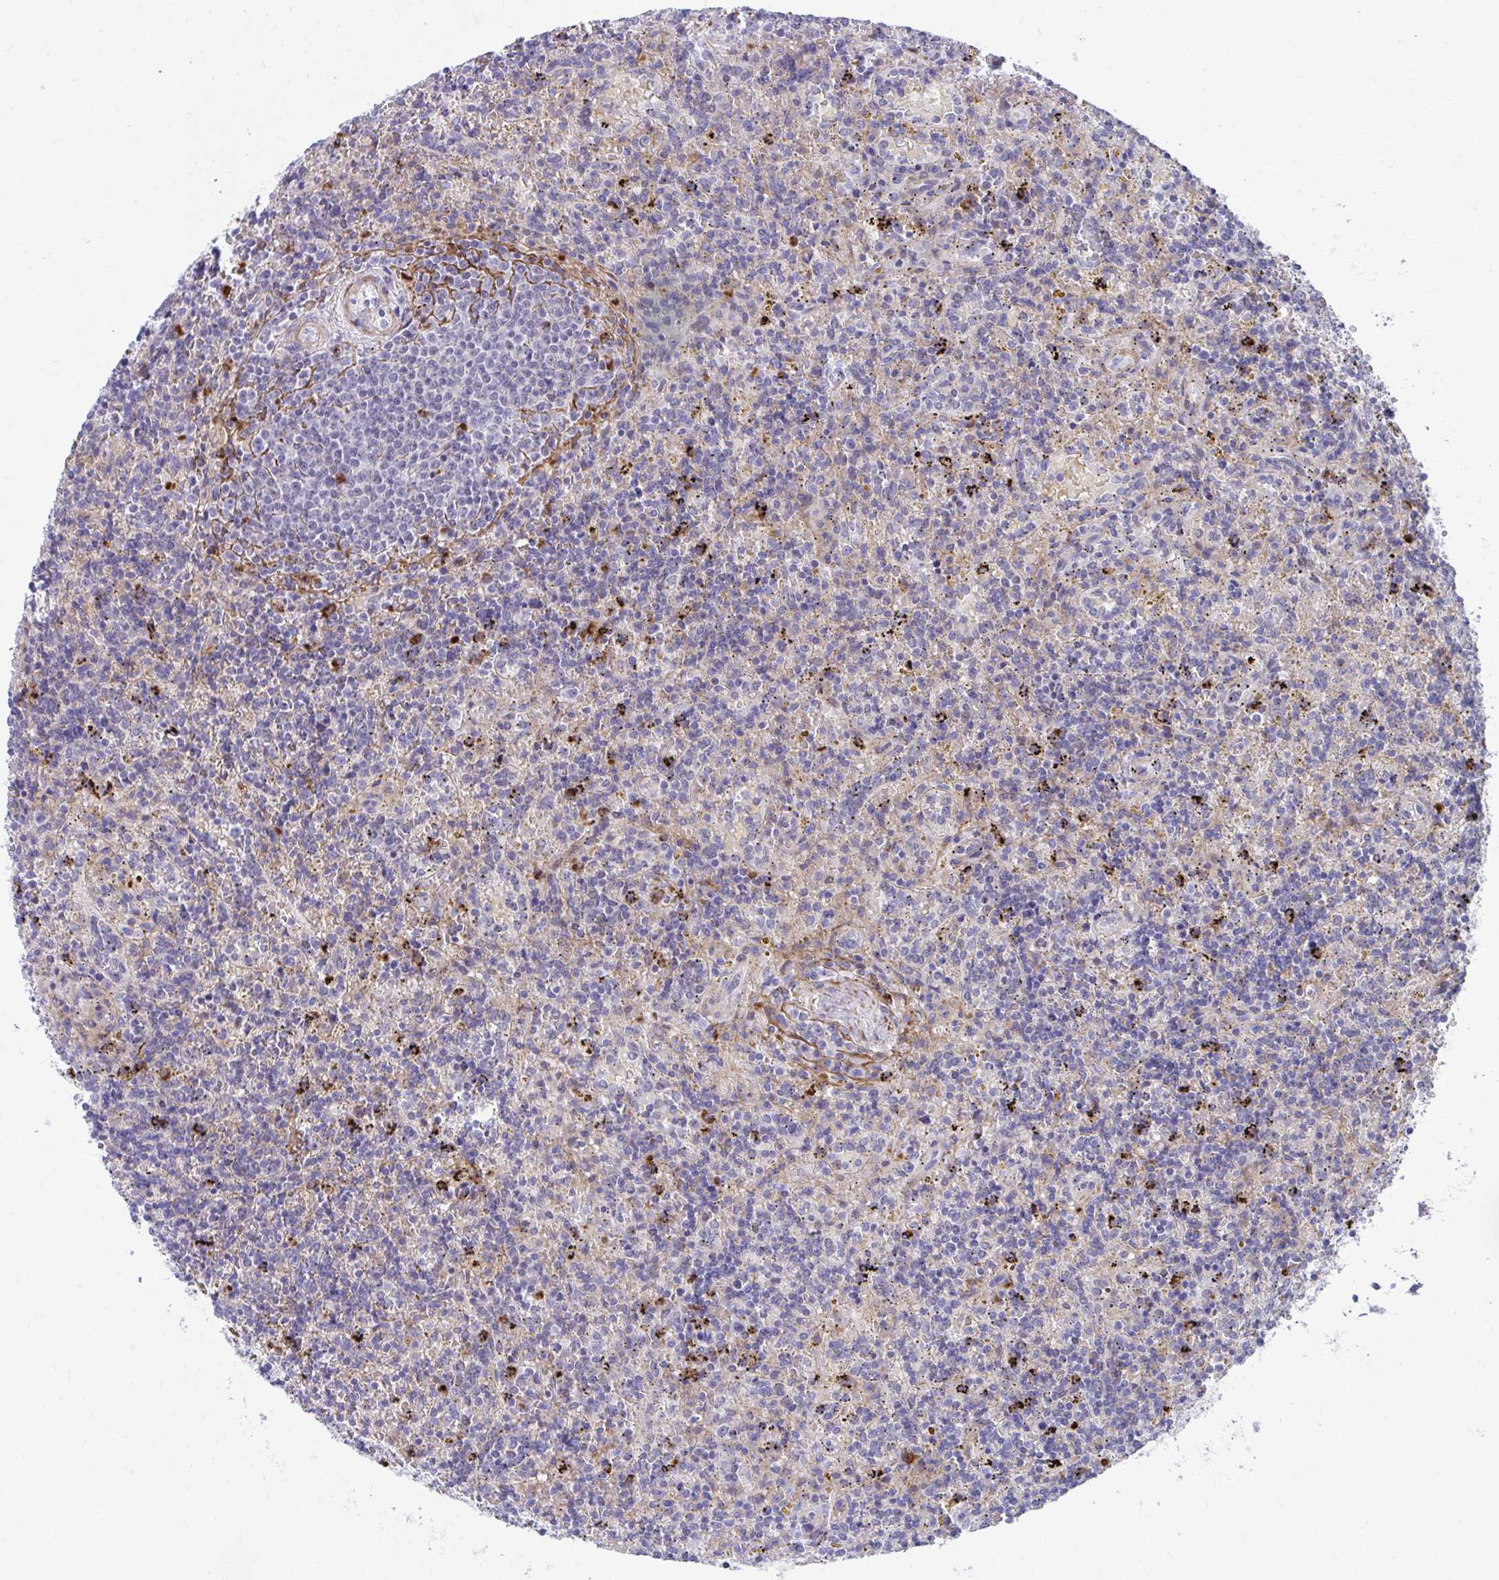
{"staining": {"intensity": "negative", "quantity": "none", "location": "none"}, "tissue": "lymphoma", "cell_type": "Tumor cells", "image_type": "cancer", "snomed": [{"axis": "morphology", "description": "Malignant lymphoma, non-Hodgkin's type, Low grade"}, {"axis": "topography", "description": "Spleen"}], "caption": "DAB immunohistochemical staining of lymphoma demonstrates no significant staining in tumor cells. (DAB (3,3'-diaminobenzidine) IHC, high magnification).", "gene": "CSTB", "patient": {"sex": "male", "age": 67}}